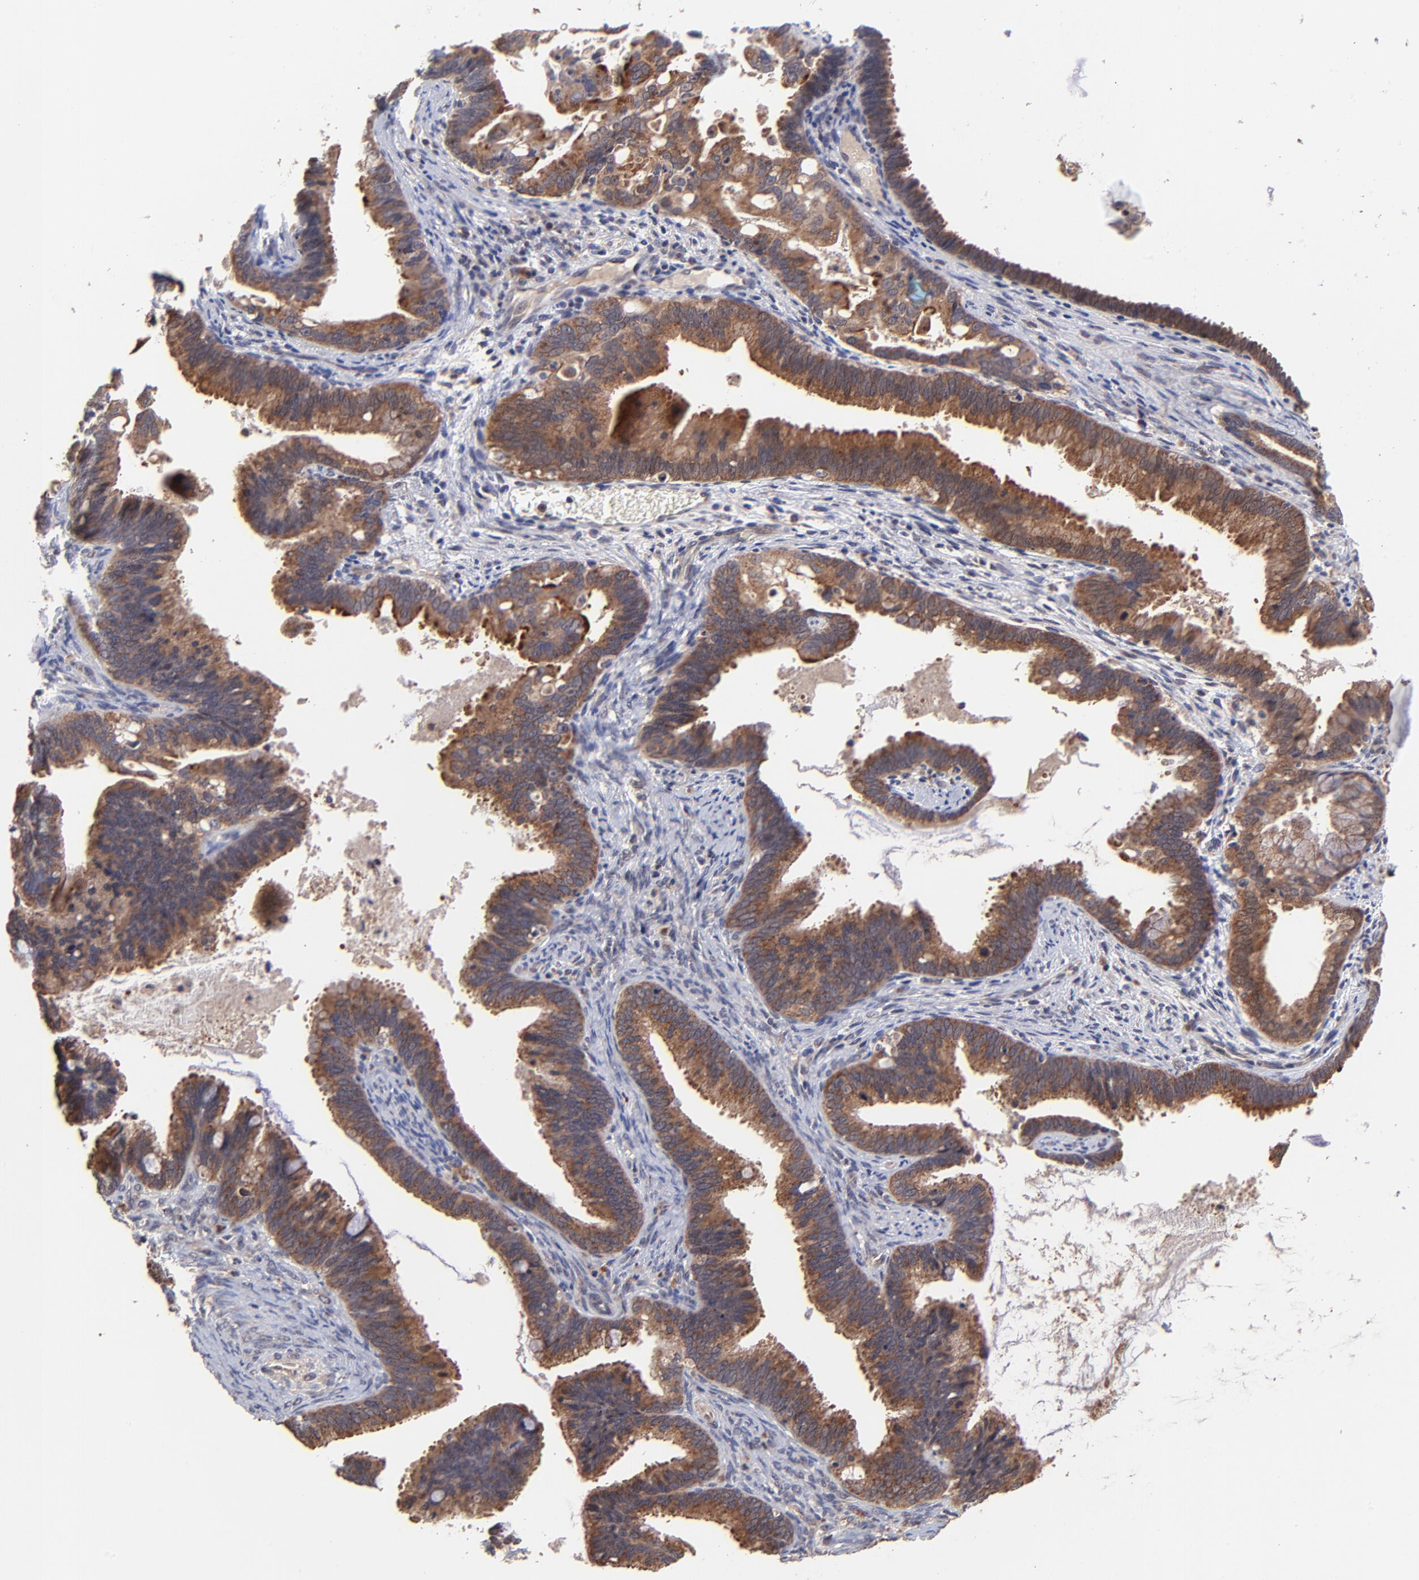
{"staining": {"intensity": "moderate", "quantity": ">75%", "location": "cytoplasmic/membranous"}, "tissue": "cervical cancer", "cell_type": "Tumor cells", "image_type": "cancer", "snomed": [{"axis": "morphology", "description": "Adenocarcinoma, NOS"}, {"axis": "topography", "description": "Cervix"}], "caption": "Immunohistochemical staining of adenocarcinoma (cervical) exhibits moderate cytoplasmic/membranous protein staining in about >75% of tumor cells.", "gene": "BAIAP2L2", "patient": {"sex": "female", "age": 47}}